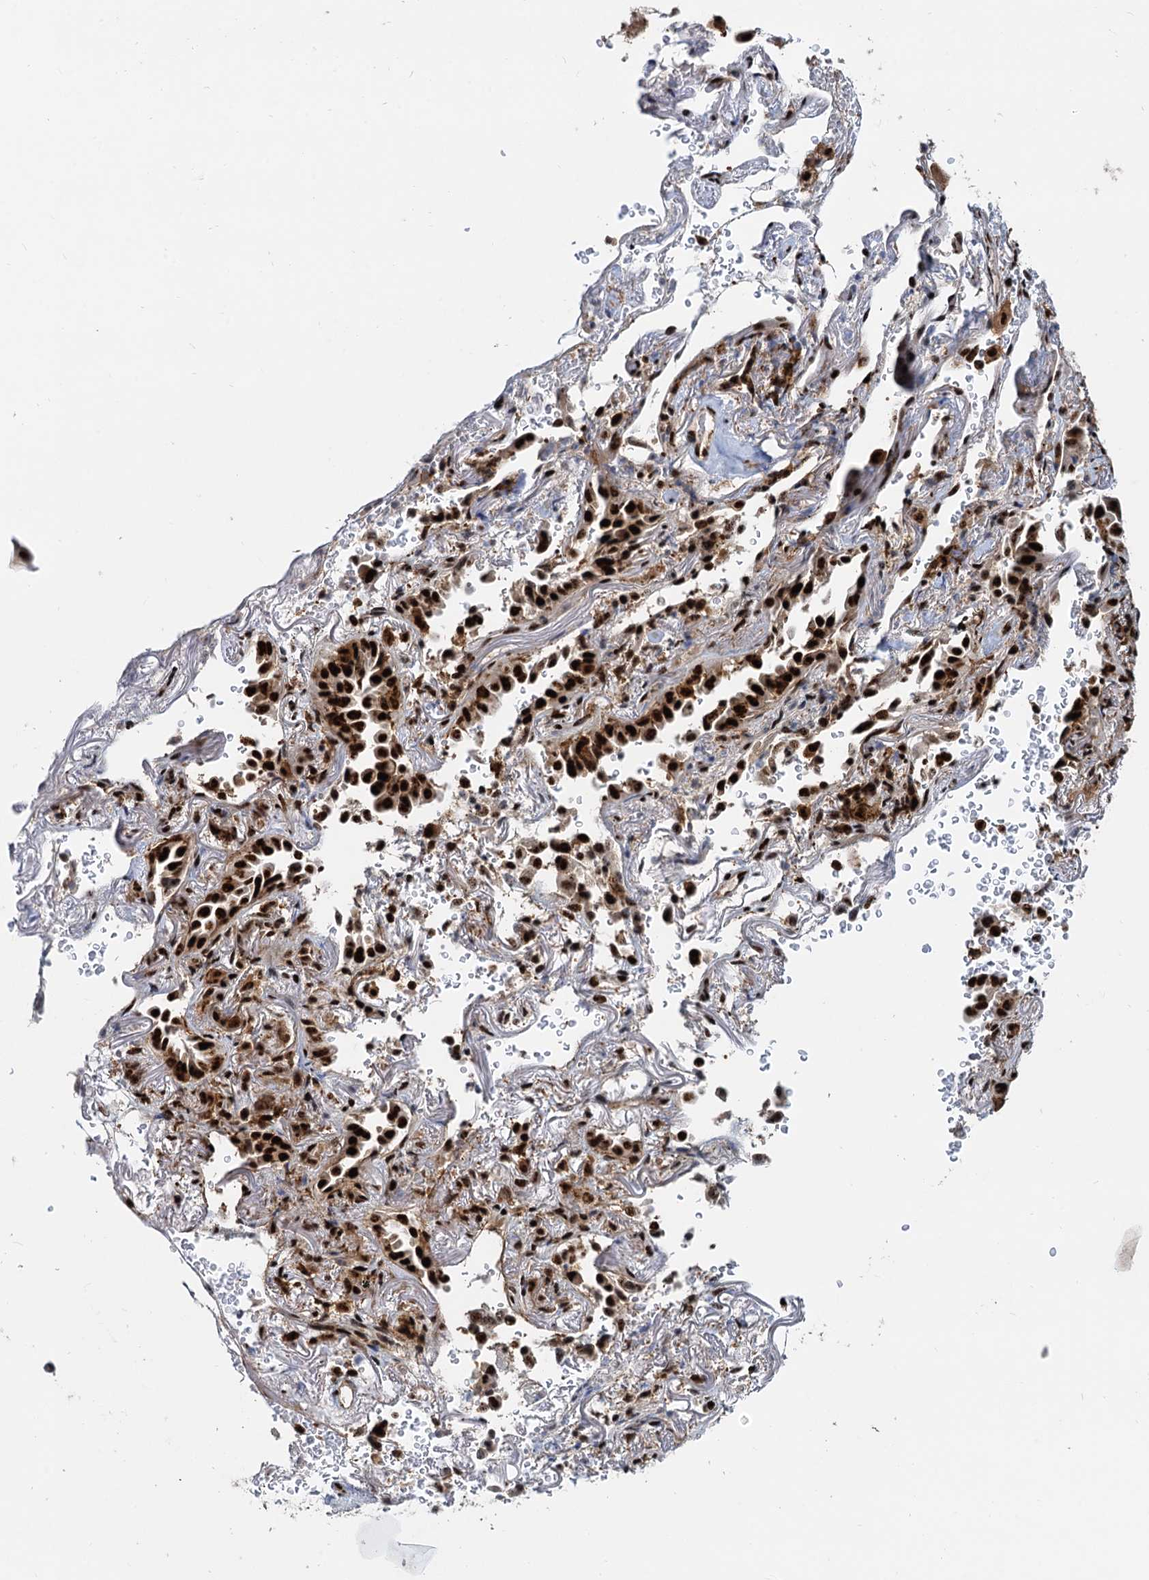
{"staining": {"intensity": "strong", "quantity": ">75%", "location": "nuclear"}, "tissue": "lung cancer", "cell_type": "Tumor cells", "image_type": "cancer", "snomed": [{"axis": "morphology", "description": "Adenocarcinoma, NOS"}, {"axis": "topography", "description": "Lung"}], "caption": "An image of human lung cancer (adenocarcinoma) stained for a protein exhibits strong nuclear brown staining in tumor cells. (Brightfield microscopy of DAB IHC at high magnification).", "gene": "RBM26", "patient": {"sex": "female", "age": 69}}